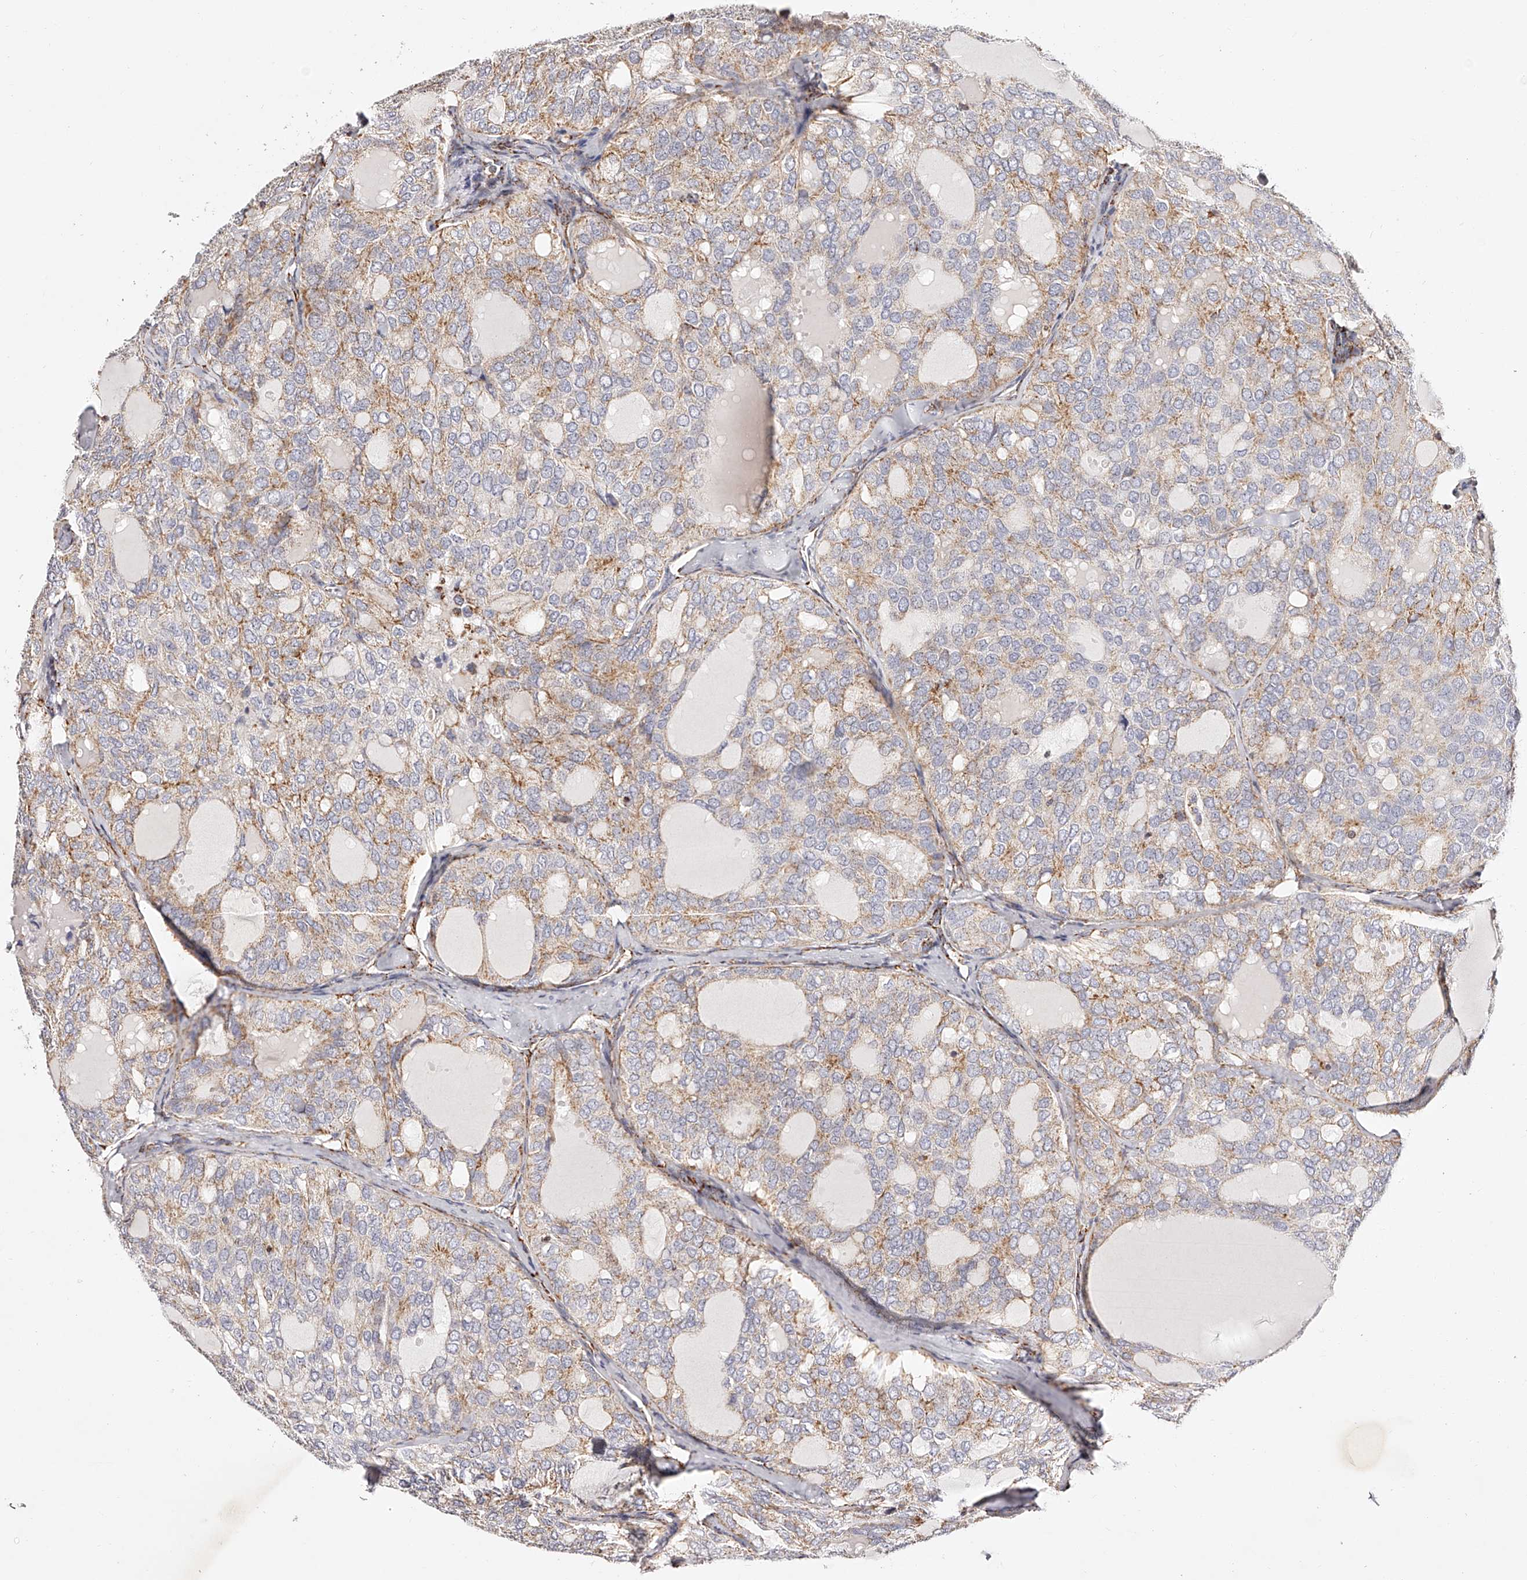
{"staining": {"intensity": "moderate", "quantity": "<25%", "location": "cytoplasmic/membranous"}, "tissue": "thyroid cancer", "cell_type": "Tumor cells", "image_type": "cancer", "snomed": [{"axis": "morphology", "description": "Follicular adenoma carcinoma, NOS"}, {"axis": "topography", "description": "Thyroid gland"}], "caption": "Protein analysis of thyroid follicular adenoma carcinoma tissue exhibits moderate cytoplasmic/membranous positivity in approximately <25% of tumor cells. The staining was performed using DAB, with brown indicating positive protein expression. Nuclei are stained blue with hematoxylin.", "gene": "NDUFV3", "patient": {"sex": "male", "age": 75}}